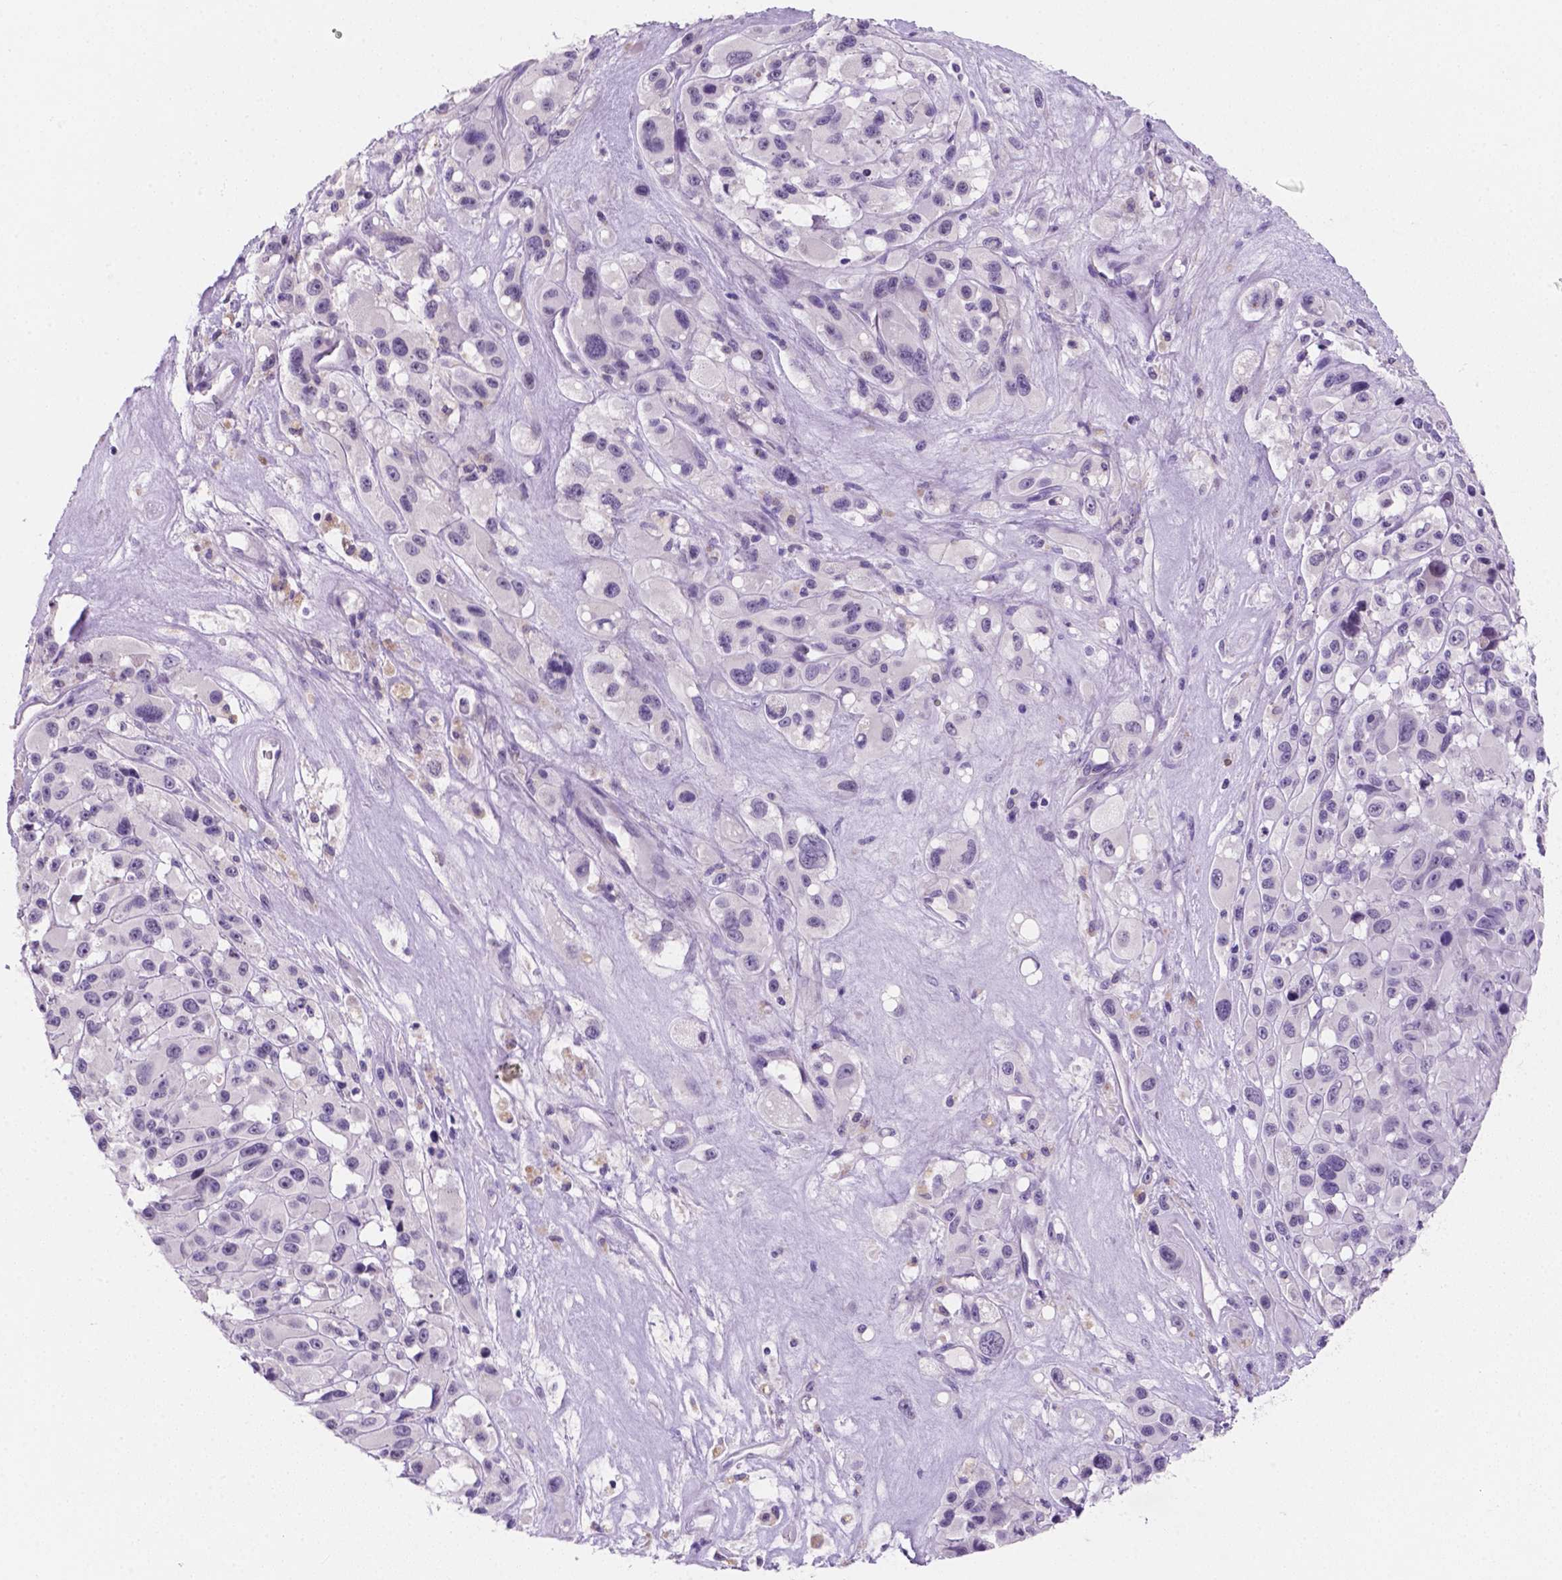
{"staining": {"intensity": "negative", "quantity": "none", "location": "none"}, "tissue": "melanoma", "cell_type": "Tumor cells", "image_type": "cancer", "snomed": [{"axis": "morphology", "description": "Malignant melanoma, Metastatic site"}, {"axis": "topography", "description": "Lymph node"}], "caption": "The histopathology image shows no significant positivity in tumor cells of malignant melanoma (metastatic site). Nuclei are stained in blue.", "gene": "EBLN2", "patient": {"sex": "female", "age": 65}}